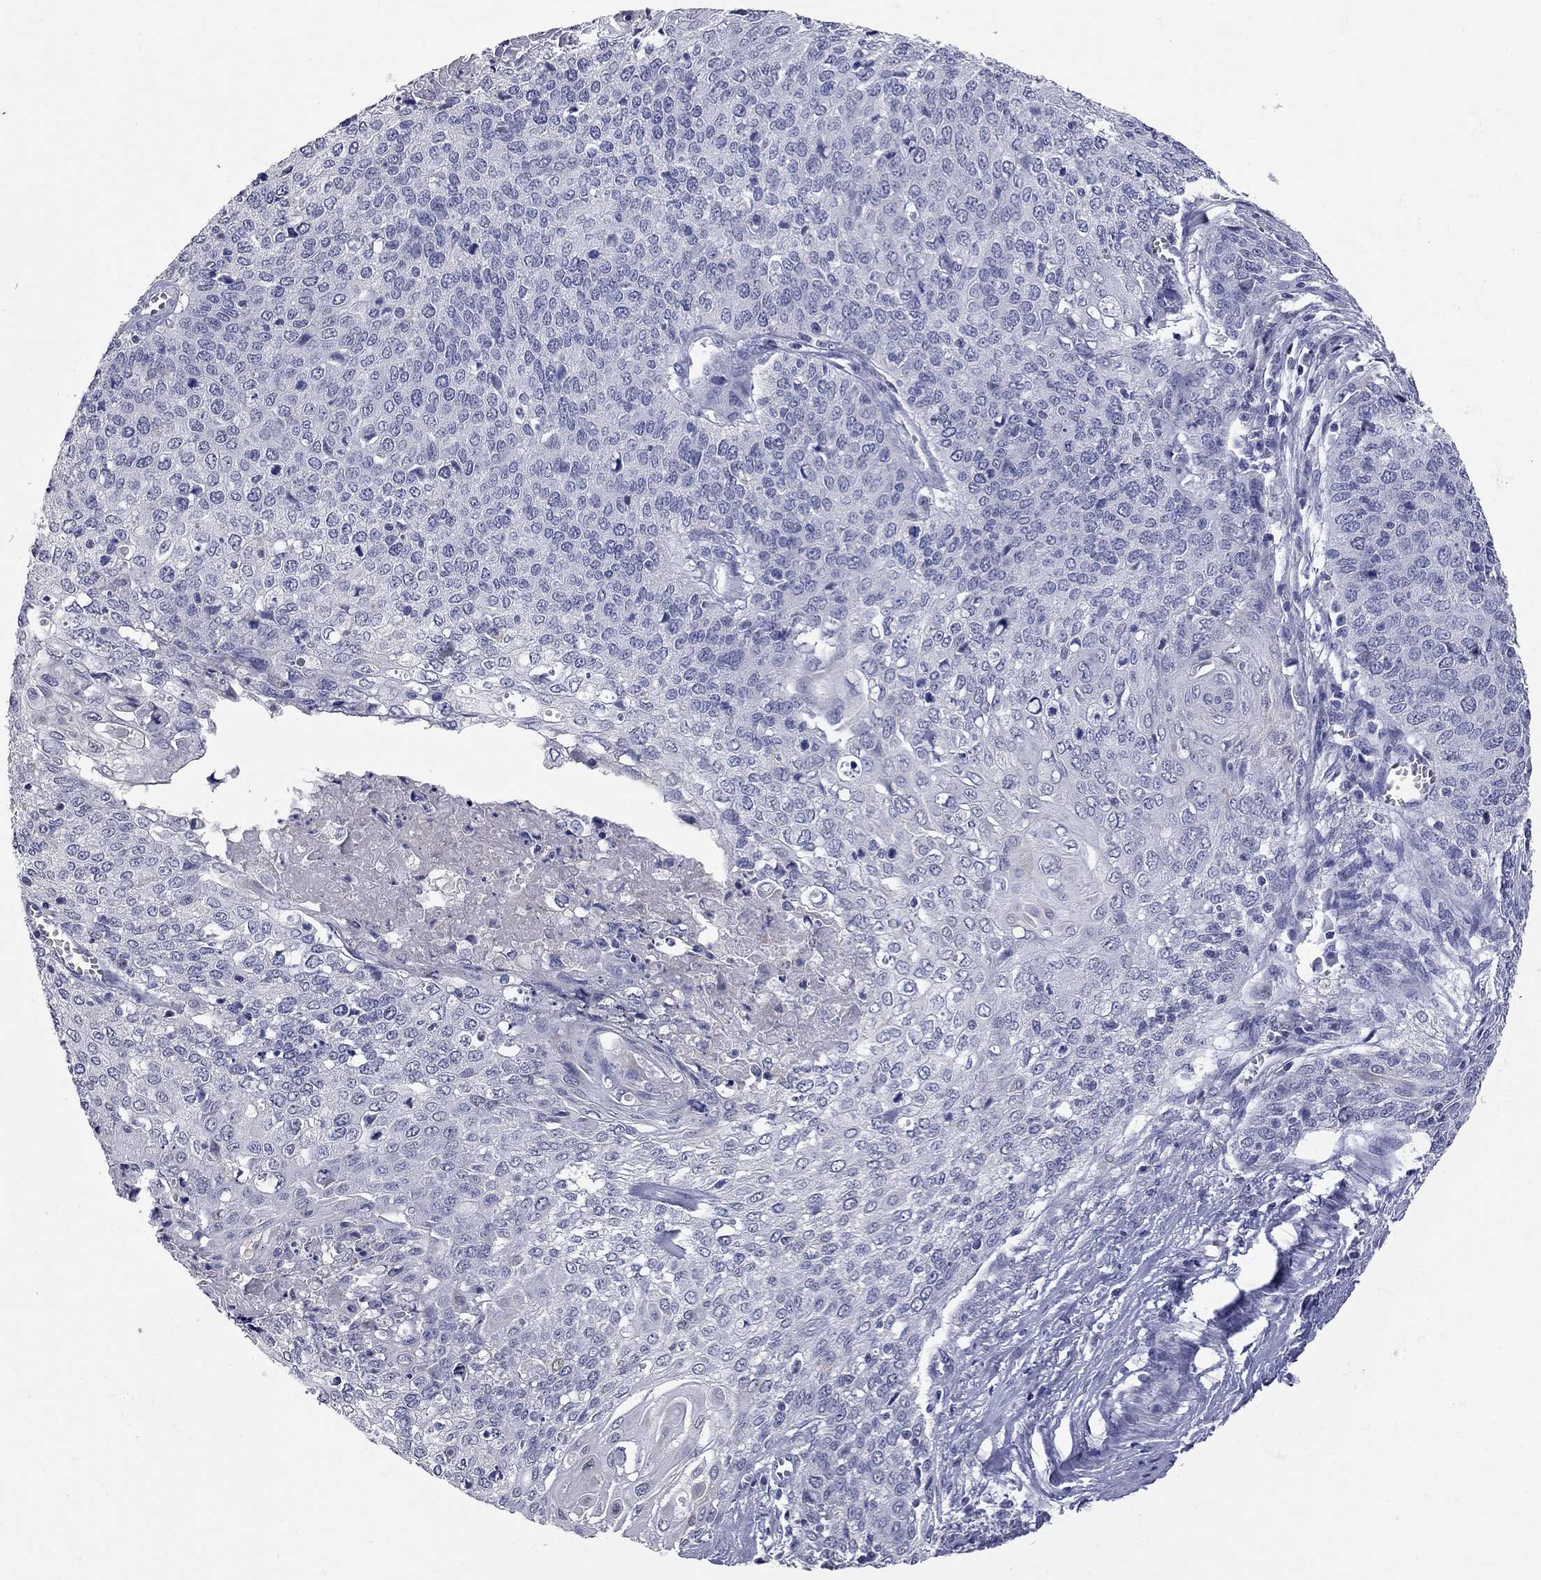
{"staining": {"intensity": "negative", "quantity": "none", "location": "none"}, "tissue": "cervical cancer", "cell_type": "Tumor cells", "image_type": "cancer", "snomed": [{"axis": "morphology", "description": "Squamous cell carcinoma, NOS"}, {"axis": "topography", "description": "Cervix"}], "caption": "The IHC micrograph has no significant staining in tumor cells of cervical squamous cell carcinoma tissue.", "gene": "FAM221B", "patient": {"sex": "female", "age": 39}}